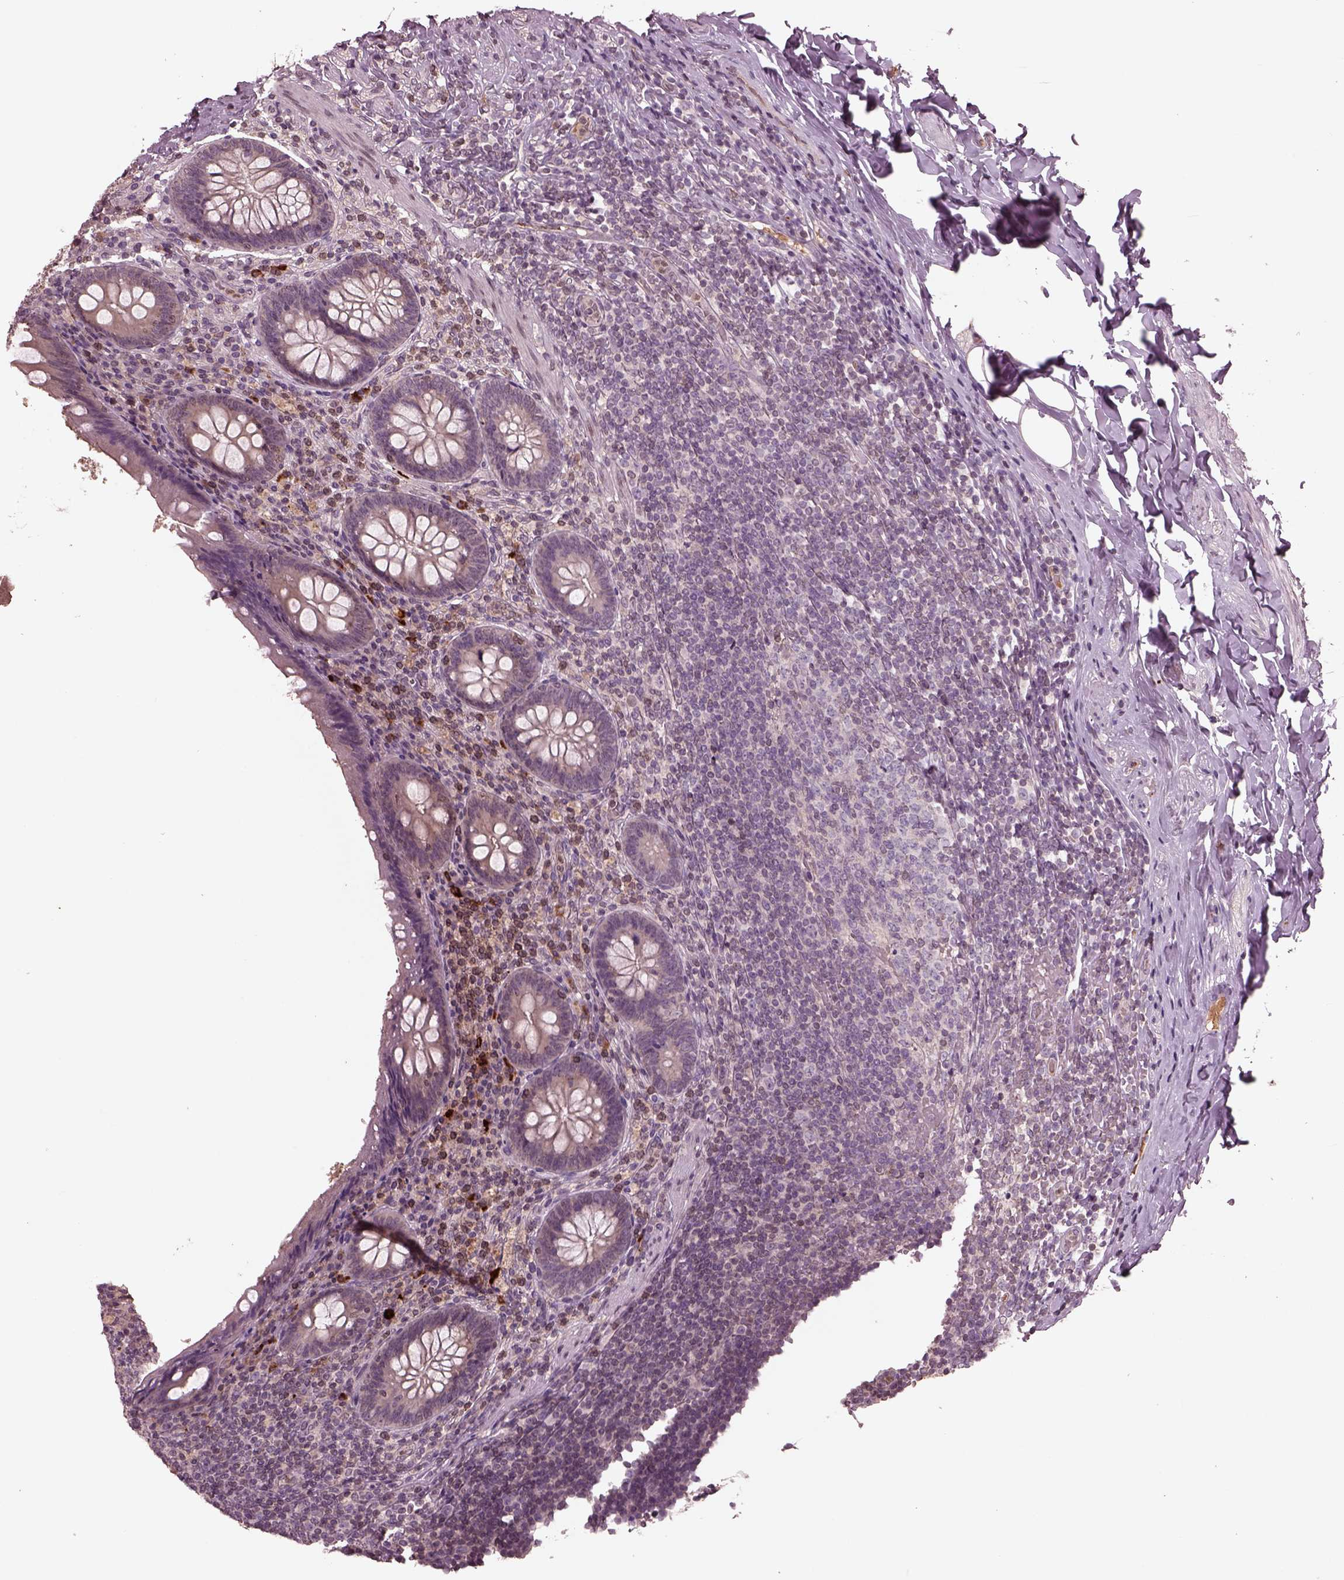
{"staining": {"intensity": "negative", "quantity": "none", "location": "none"}, "tissue": "appendix", "cell_type": "Glandular cells", "image_type": "normal", "snomed": [{"axis": "morphology", "description": "Normal tissue, NOS"}, {"axis": "topography", "description": "Appendix"}], "caption": "A high-resolution photomicrograph shows immunohistochemistry (IHC) staining of normal appendix, which demonstrates no significant expression in glandular cells.", "gene": "PTX4", "patient": {"sex": "male", "age": 47}}